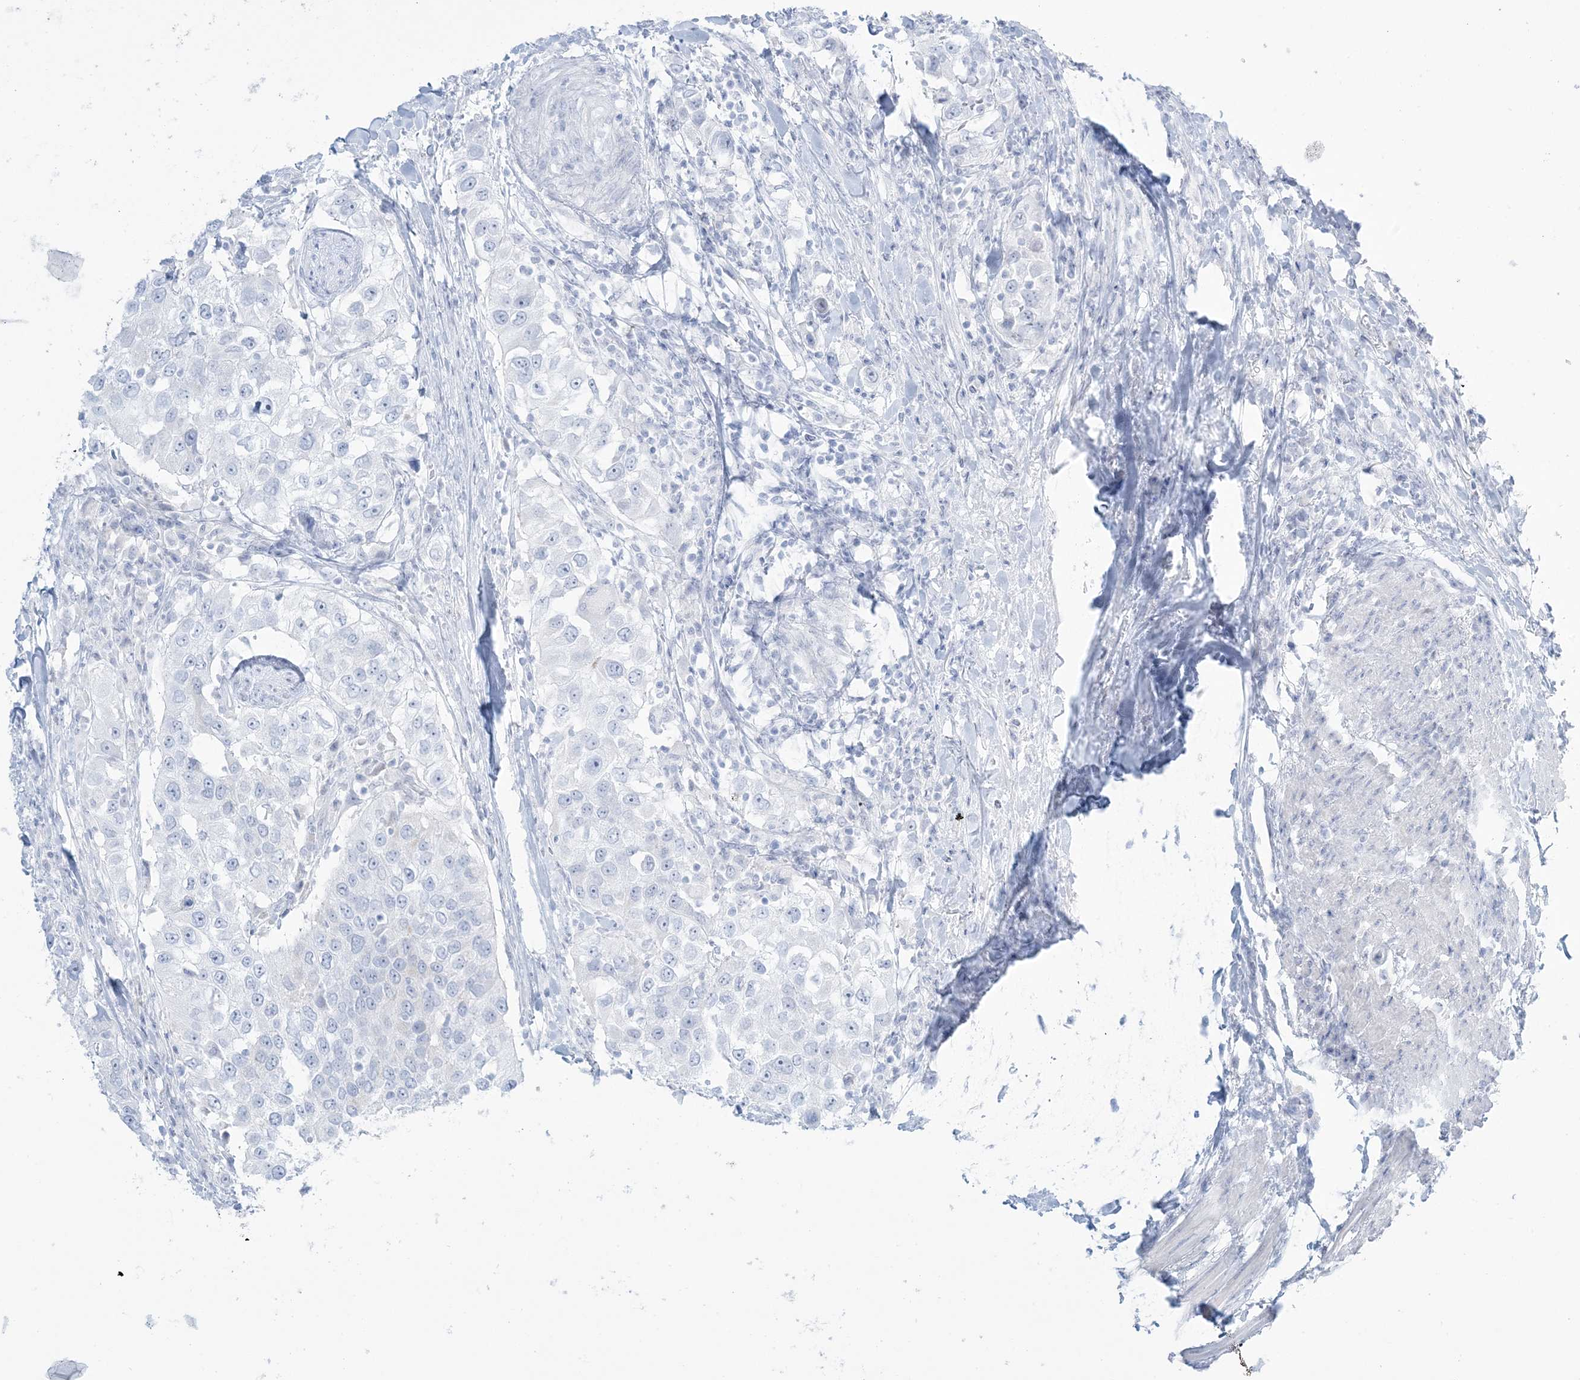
{"staining": {"intensity": "negative", "quantity": "none", "location": "none"}, "tissue": "urothelial cancer", "cell_type": "Tumor cells", "image_type": "cancer", "snomed": [{"axis": "morphology", "description": "Urothelial carcinoma, High grade"}, {"axis": "topography", "description": "Urinary bladder"}], "caption": "IHC of high-grade urothelial carcinoma shows no positivity in tumor cells. Nuclei are stained in blue.", "gene": "AGXT", "patient": {"sex": "female", "age": 80}}